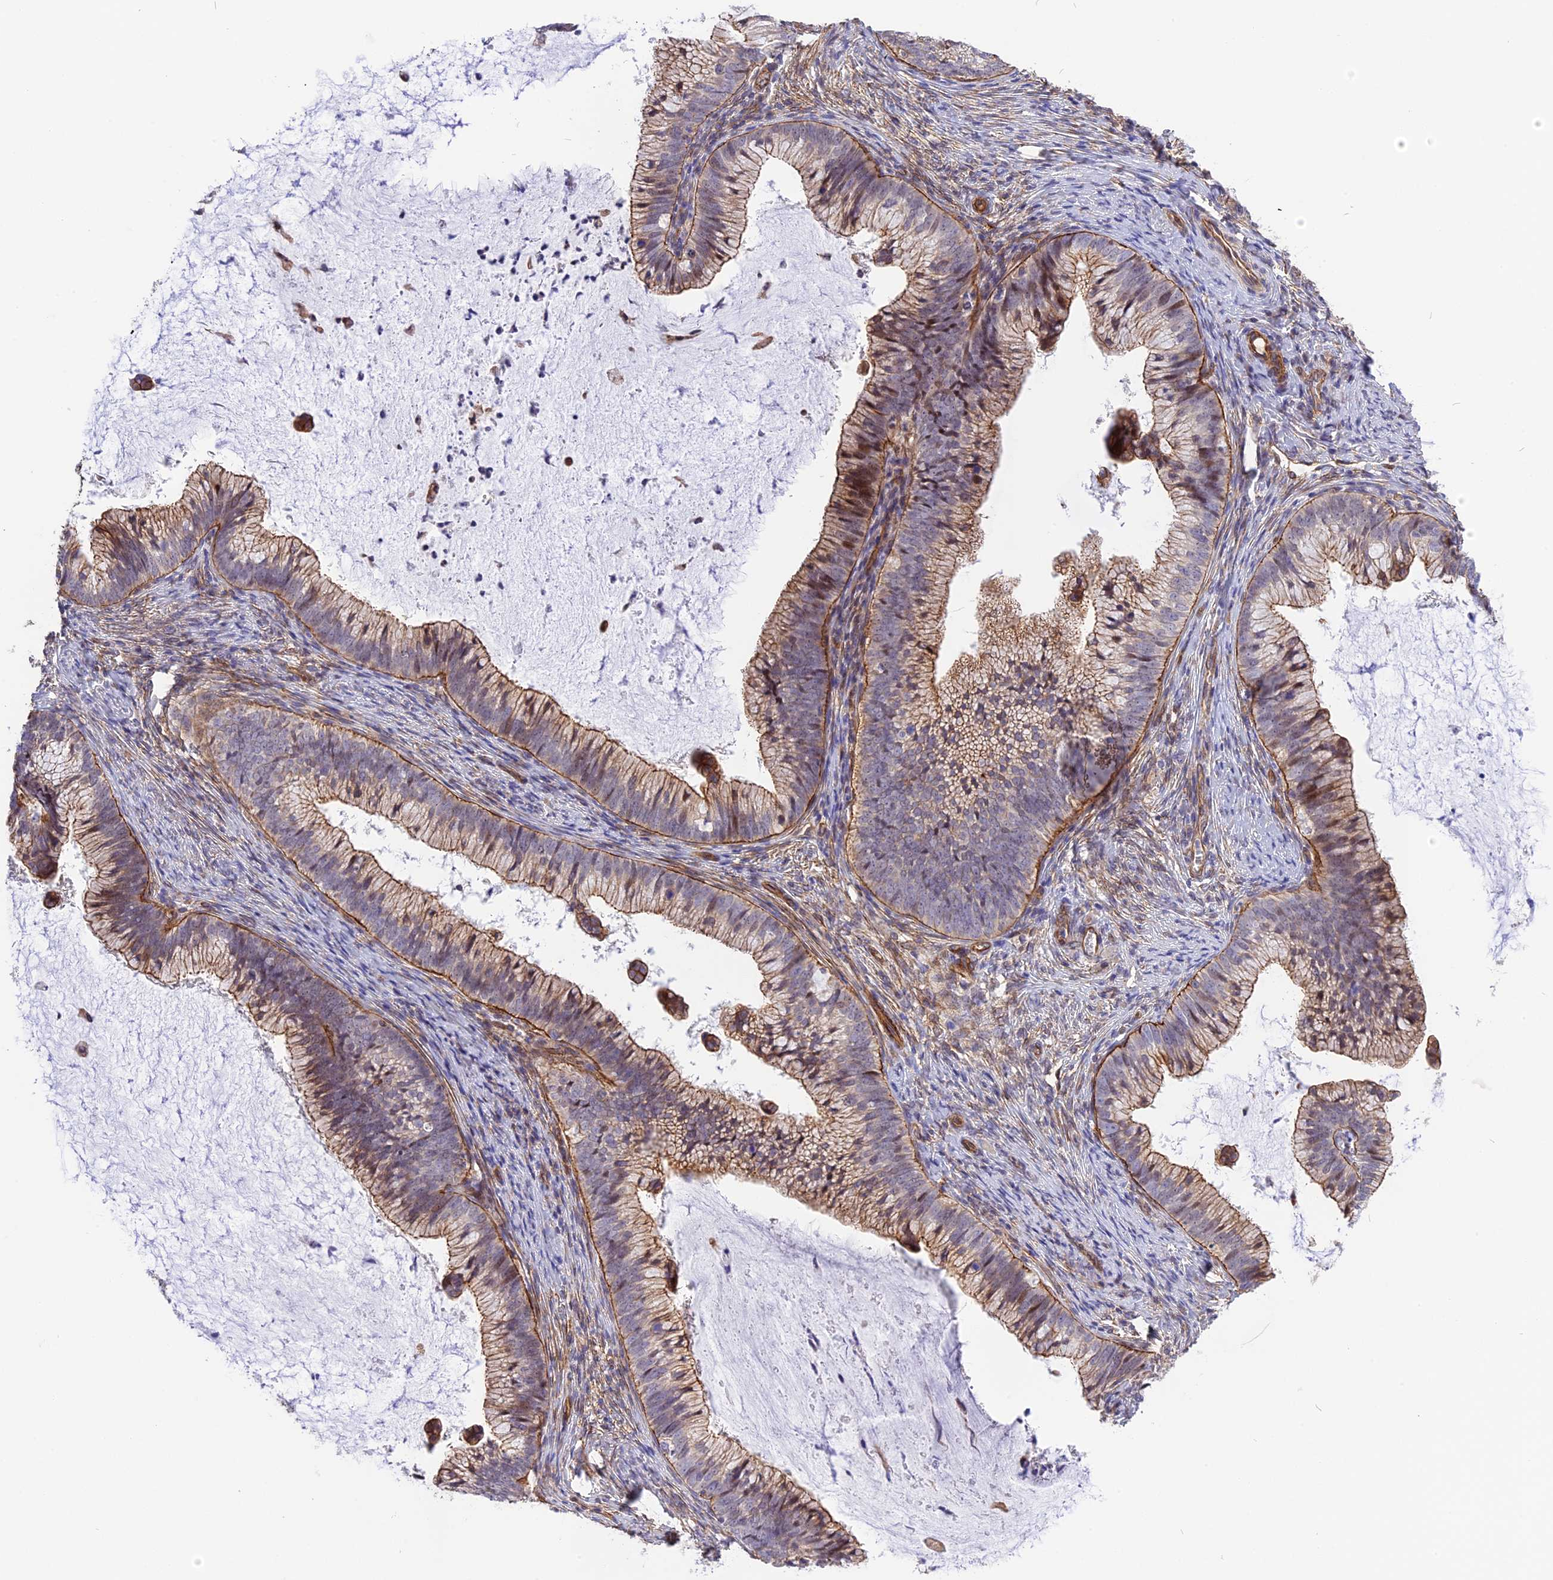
{"staining": {"intensity": "moderate", "quantity": ">75%", "location": "cytoplasmic/membranous,nuclear"}, "tissue": "cervical cancer", "cell_type": "Tumor cells", "image_type": "cancer", "snomed": [{"axis": "morphology", "description": "Adenocarcinoma, NOS"}, {"axis": "topography", "description": "Cervix"}], "caption": "Protein expression by immunohistochemistry reveals moderate cytoplasmic/membranous and nuclear positivity in about >75% of tumor cells in cervical cancer (adenocarcinoma).", "gene": "R3HDM4", "patient": {"sex": "female", "age": 36}}